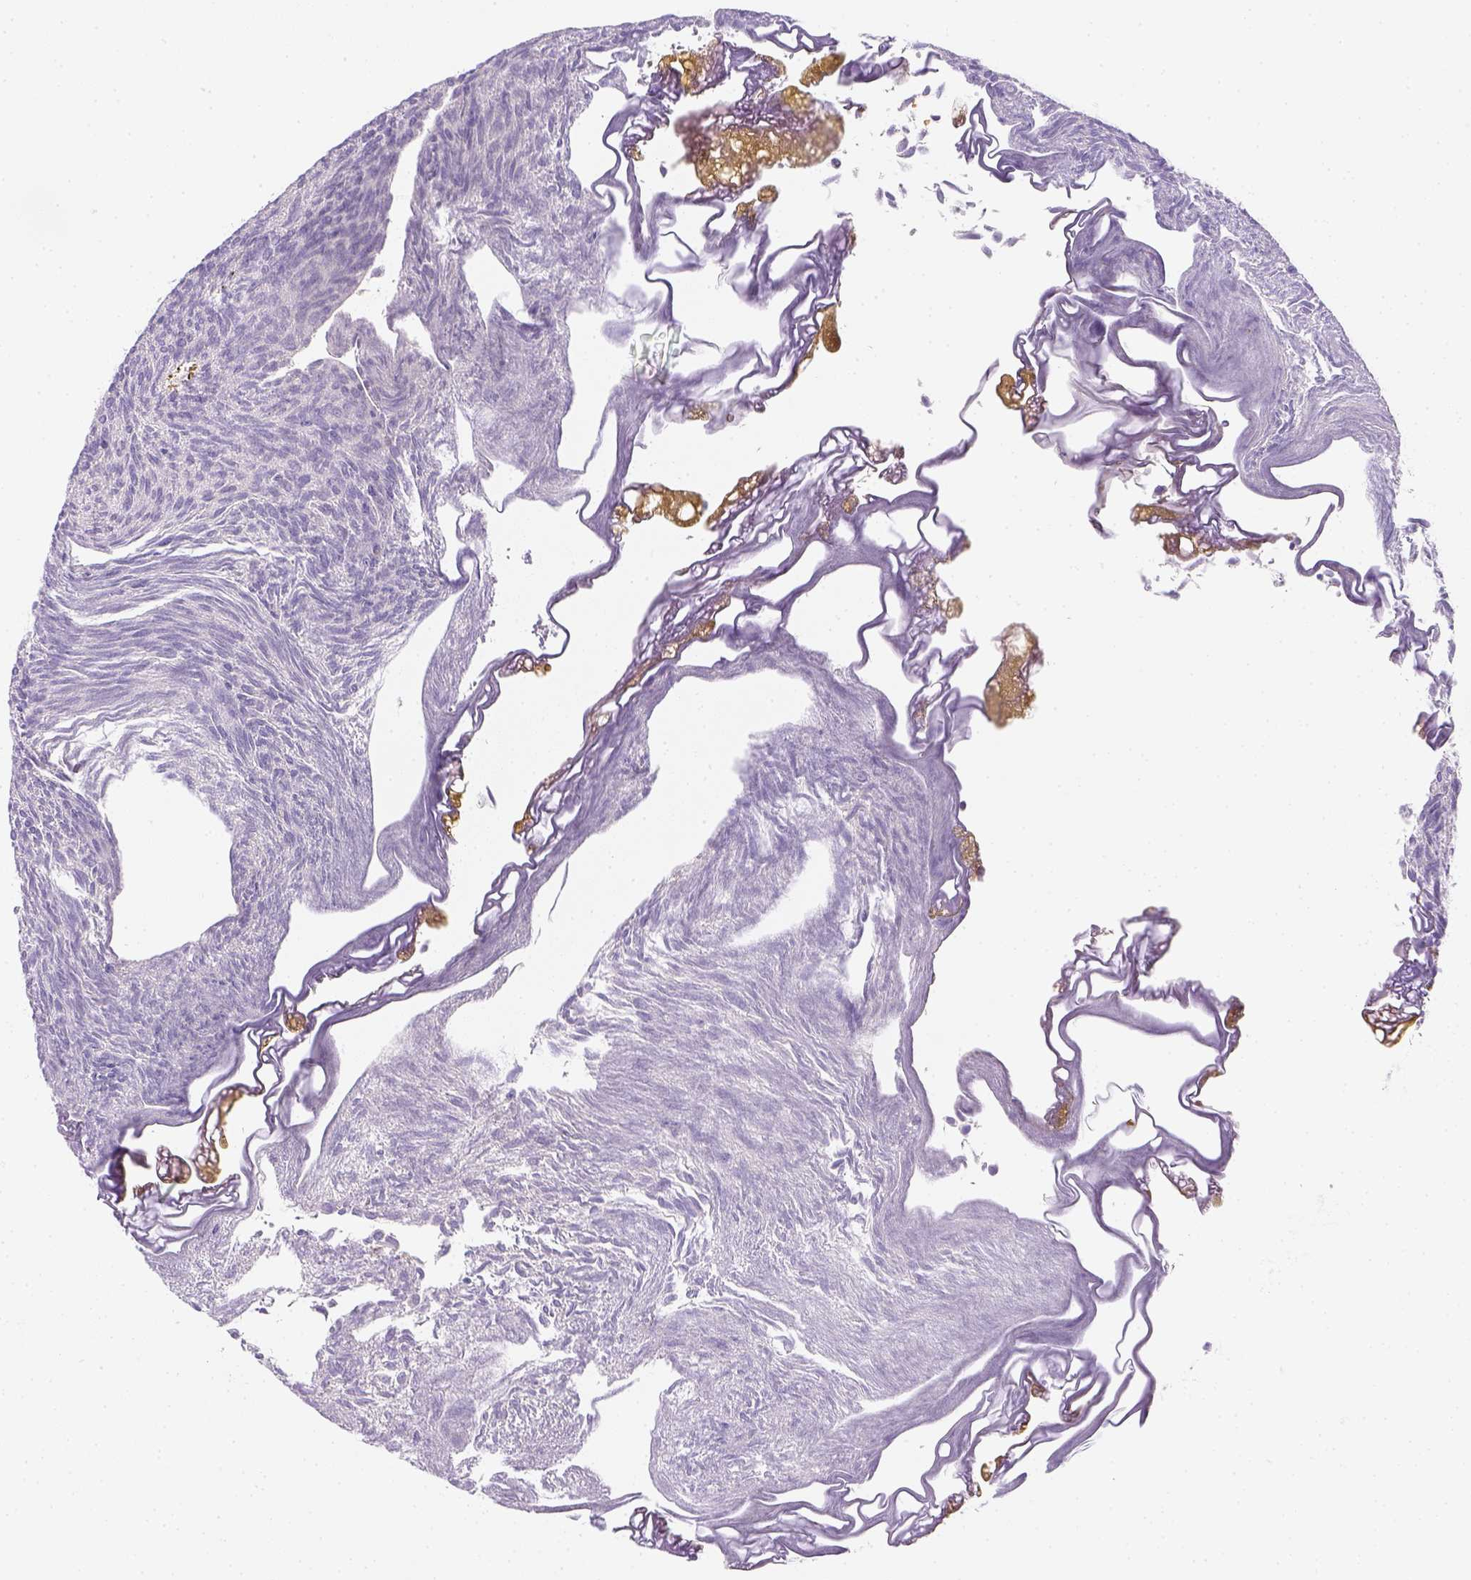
{"staining": {"intensity": "negative", "quantity": "none", "location": "none"}, "tissue": "urothelial cancer", "cell_type": "Tumor cells", "image_type": "cancer", "snomed": [{"axis": "morphology", "description": "Urothelial carcinoma, Low grade"}, {"axis": "topography", "description": "Urinary bladder"}], "caption": "High magnification brightfield microscopy of low-grade urothelial carcinoma stained with DAB (3,3'-diaminobenzidine) (brown) and counterstained with hematoxylin (blue): tumor cells show no significant positivity.", "gene": "CACNB1", "patient": {"sex": "male", "age": 77}}